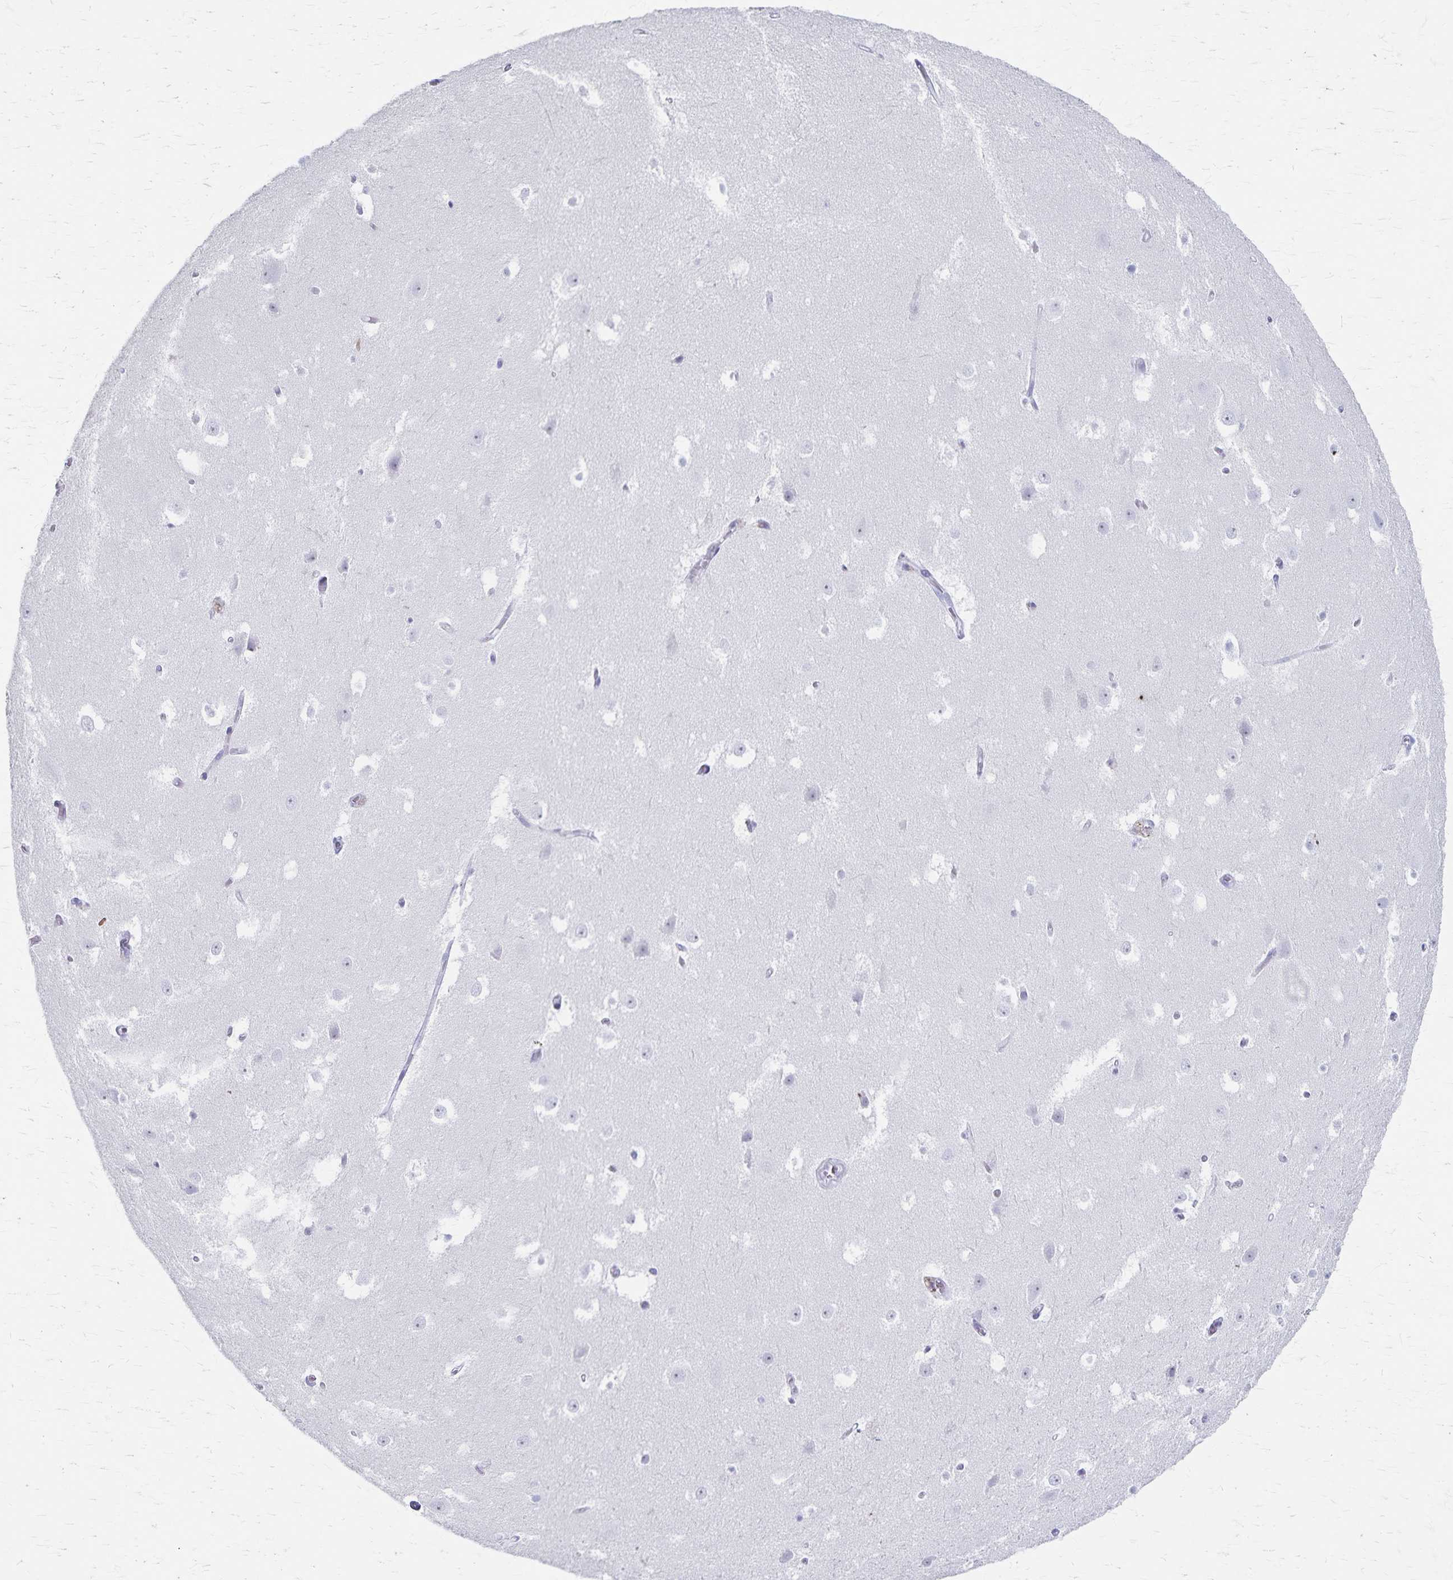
{"staining": {"intensity": "negative", "quantity": "none", "location": "none"}, "tissue": "hippocampus", "cell_type": "Glial cells", "image_type": "normal", "snomed": [{"axis": "morphology", "description": "Normal tissue, NOS"}, {"axis": "topography", "description": "Hippocampus"}], "caption": "Immunohistochemistry (IHC) photomicrograph of normal human hippocampus stained for a protein (brown), which displays no positivity in glial cells. Brightfield microscopy of immunohistochemistry stained with DAB (brown) and hematoxylin (blue), captured at high magnification.", "gene": "GPBAR1", "patient": {"sex": "female", "age": 52}}